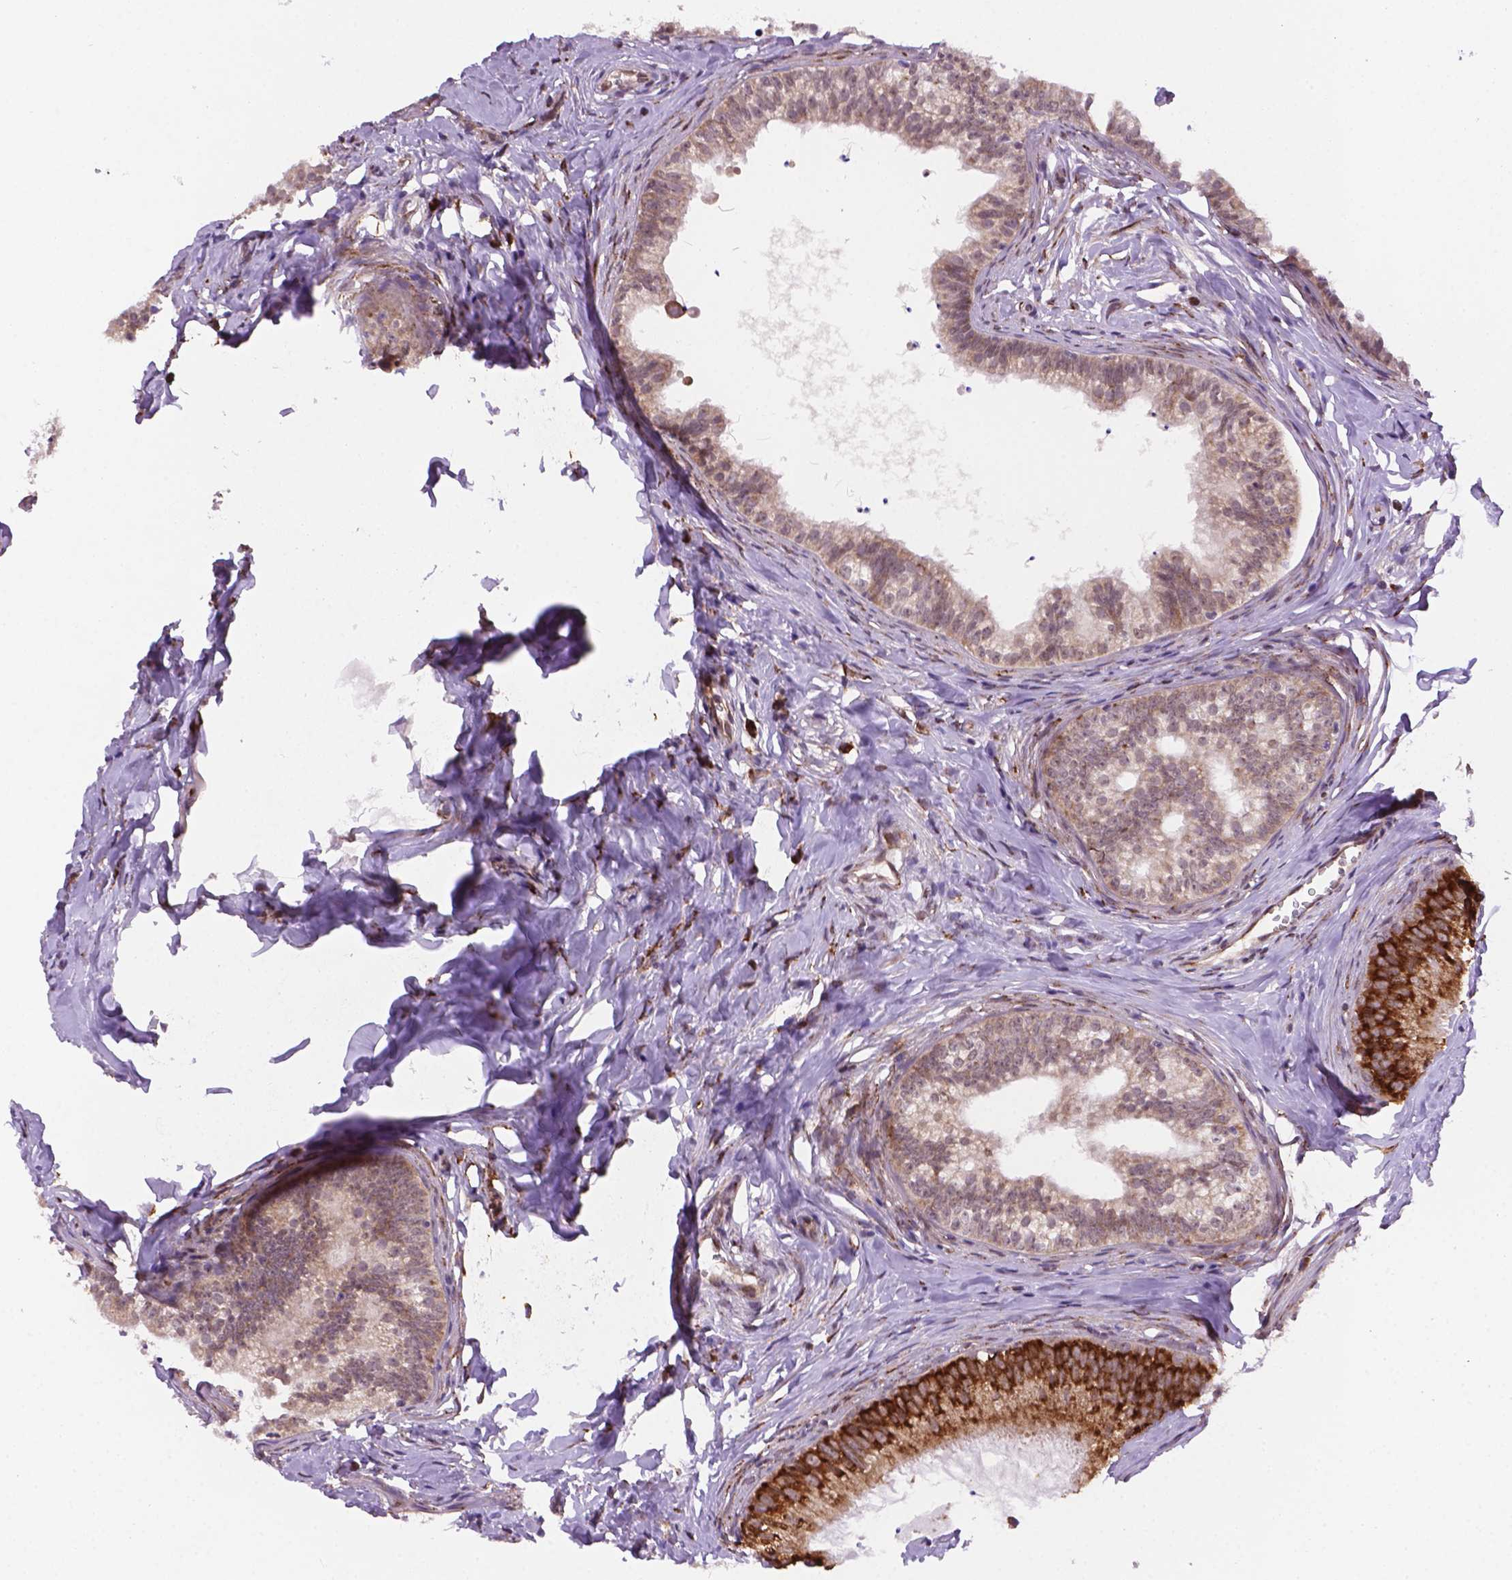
{"staining": {"intensity": "strong", "quantity": "25%-75%", "location": "cytoplasmic/membranous"}, "tissue": "epididymis", "cell_type": "Glandular cells", "image_type": "normal", "snomed": [{"axis": "morphology", "description": "Normal tissue, NOS"}, {"axis": "topography", "description": "Epididymis"}], "caption": "Human epididymis stained with a brown dye exhibits strong cytoplasmic/membranous positive positivity in approximately 25%-75% of glandular cells.", "gene": "FNIP1", "patient": {"sex": "male", "age": 24}}